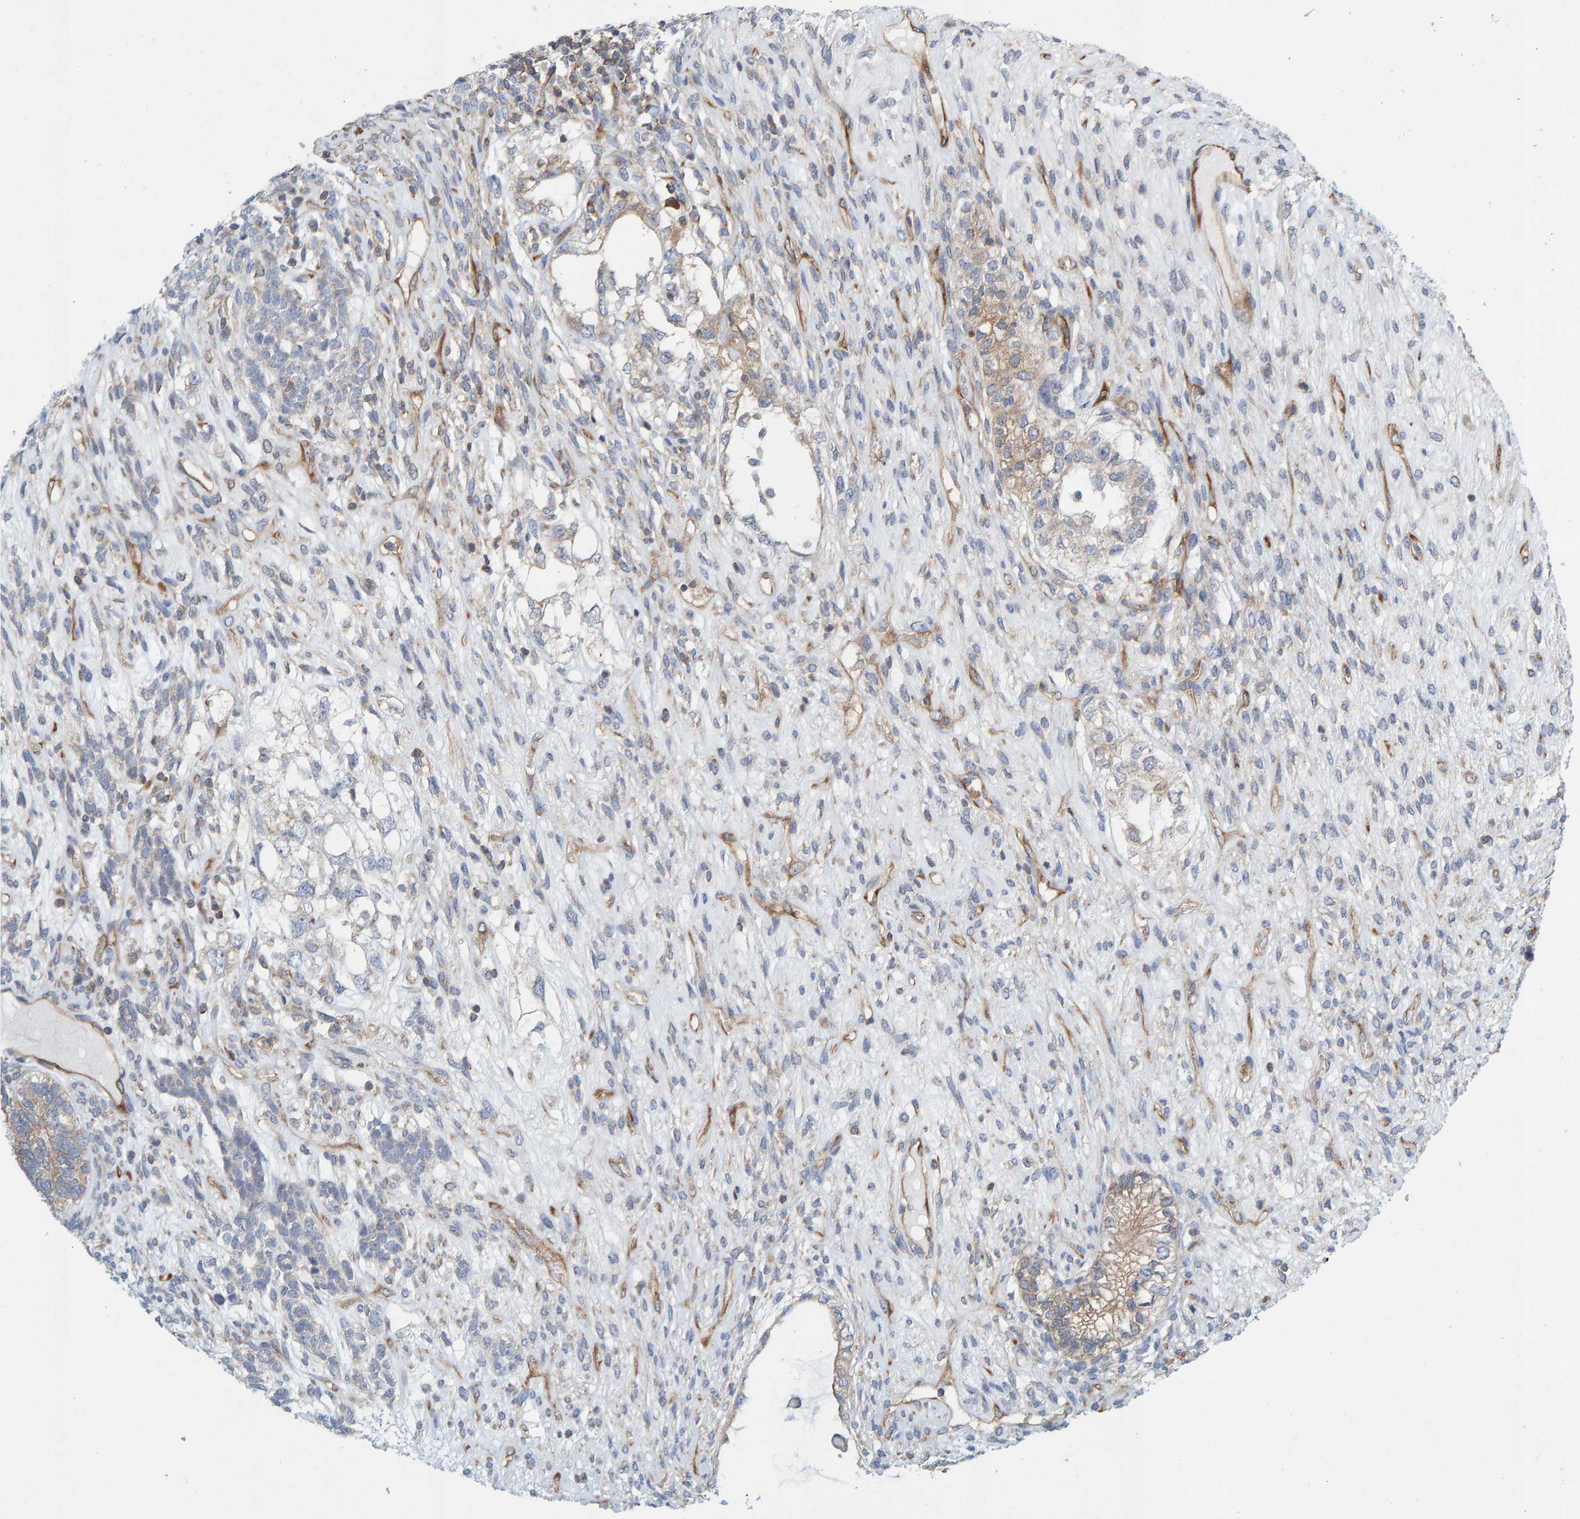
{"staining": {"intensity": "weak", "quantity": "<25%", "location": "cytoplasmic/membranous"}, "tissue": "testis cancer", "cell_type": "Tumor cells", "image_type": "cancer", "snomed": [{"axis": "morphology", "description": "Seminoma, NOS"}, {"axis": "topography", "description": "Testis"}], "caption": "This is a photomicrograph of IHC staining of testis cancer, which shows no expression in tumor cells. The staining is performed using DAB brown chromogen with nuclei counter-stained in using hematoxylin.", "gene": "PRKD2", "patient": {"sex": "male", "age": 28}}